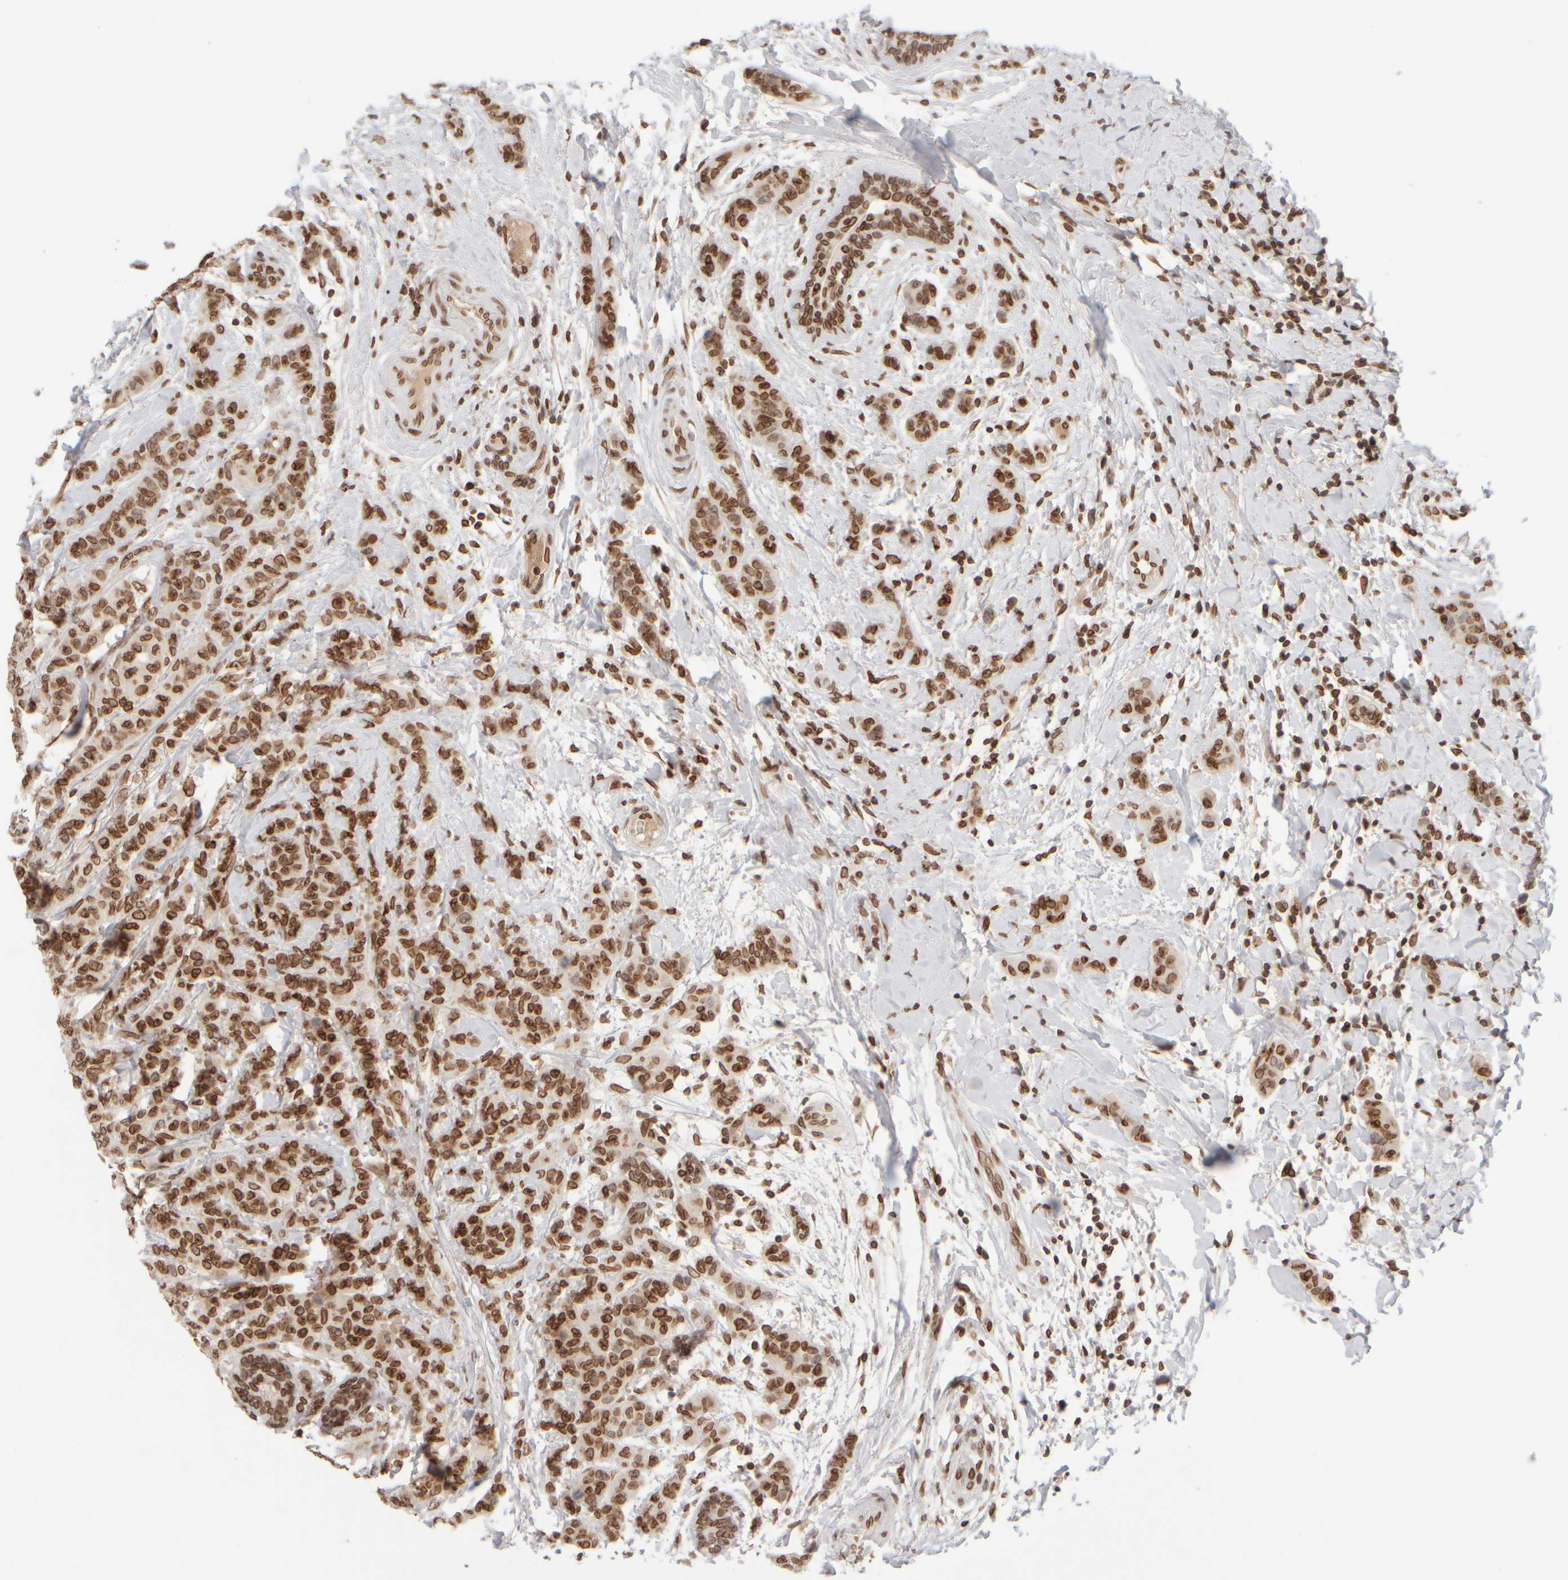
{"staining": {"intensity": "strong", "quantity": ">75%", "location": "cytoplasmic/membranous,nuclear"}, "tissue": "breast cancer", "cell_type": "Tumor cells", "image_type": "cancer", "snomed": [{"axis": "morphology", "description": "Normal tissue, NOS"}, {"axis": "morphology", "description": "Duct carcinoma"}, {"axis": "topography", "description": "Breast"}], "caption": "Immunohistochemical staining of human intraductal carcinoma (breast) shows high levels of strong cytoplasmic/membranous and nuclear staining in about >75% of tumor cells. The protein of interest is stained brown, and the nuclei are stained in blue (DAB (3,3'-diaminobenzidine) IHC with brightfield microscopy, high magnification).", "gene": "ZC3HC1", "patient": {"sex": "female", "age": 40}}